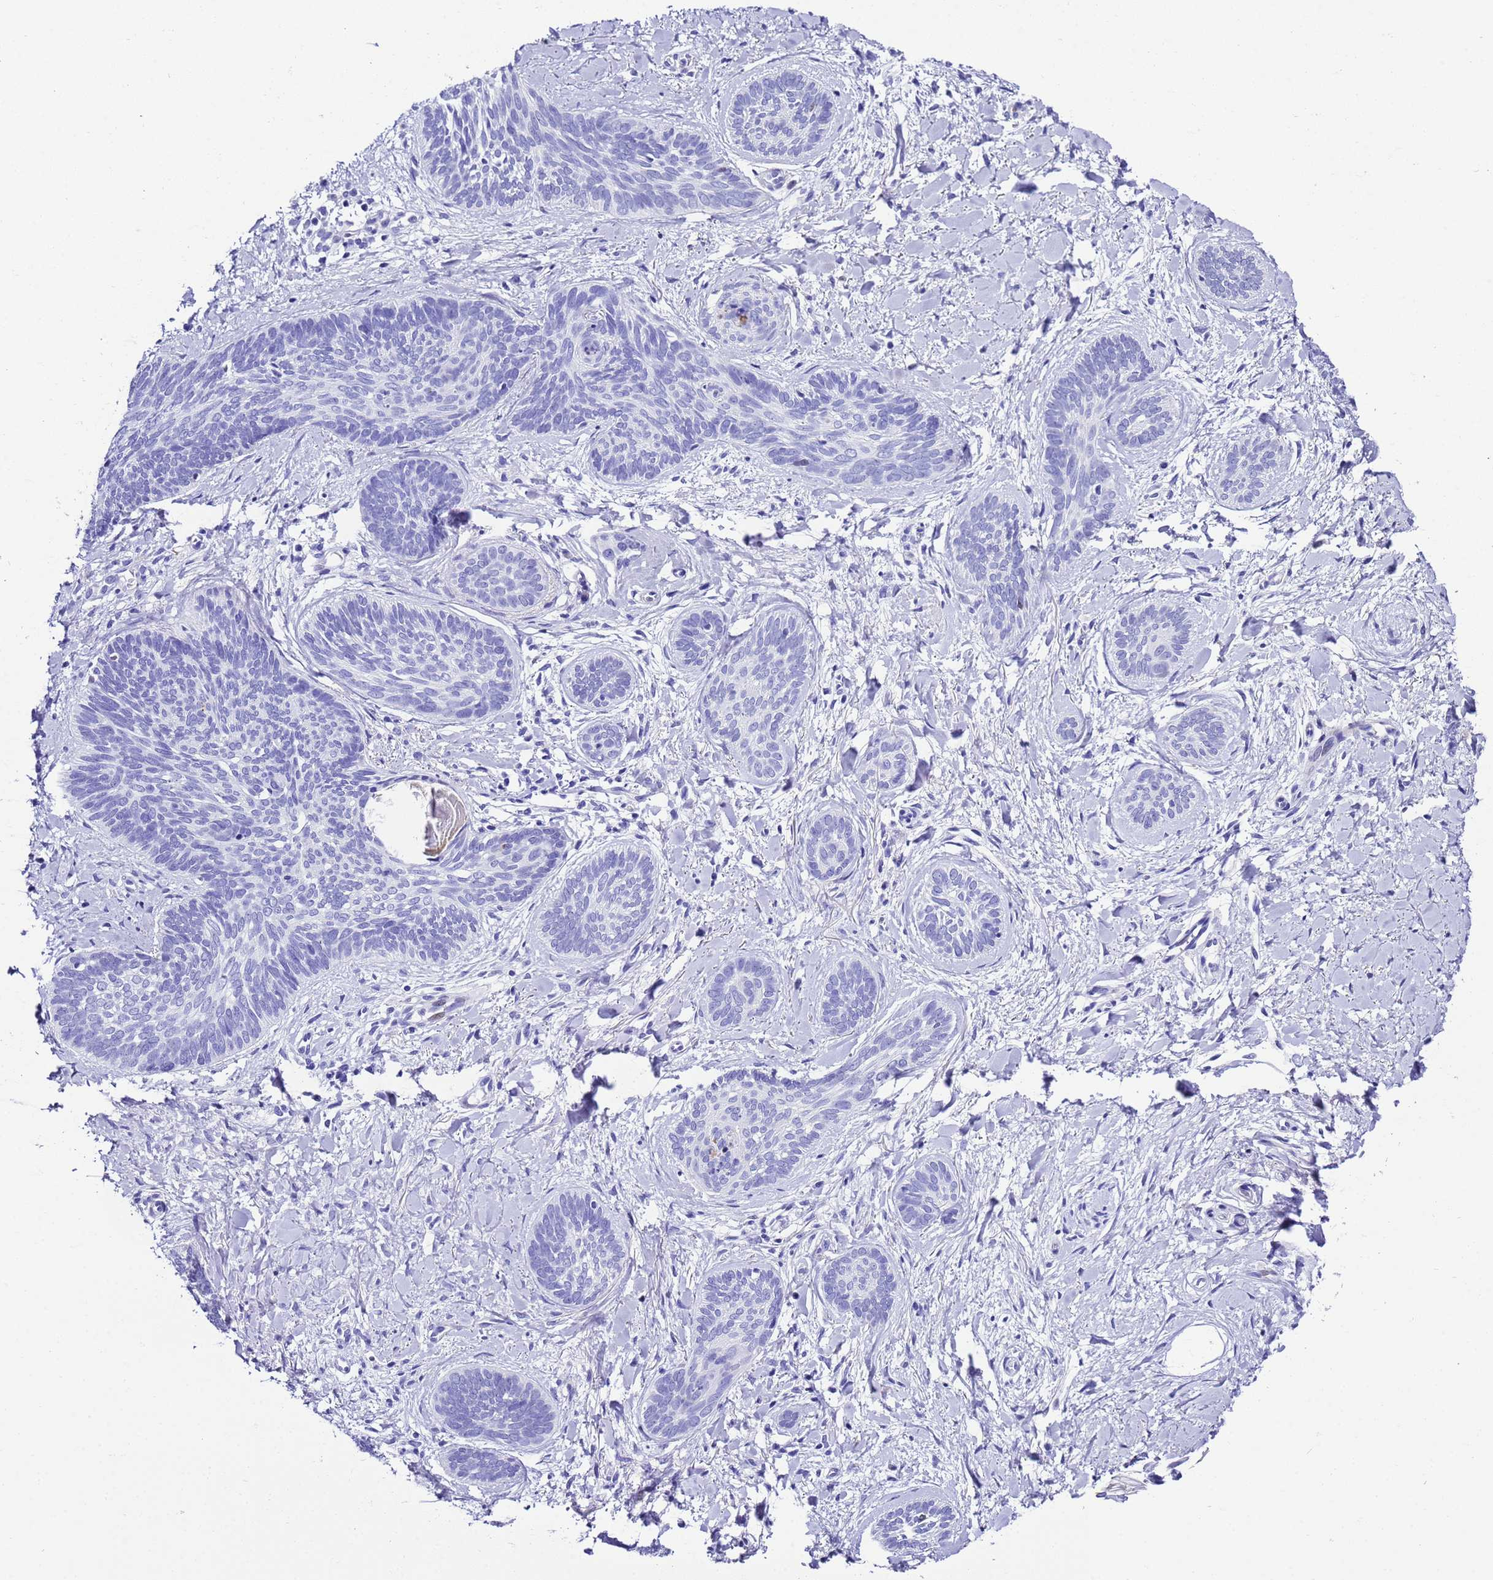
{"staining": {"intensity": "negative", "quantity": "none", "location": "none"}, "tissue": "skin cancer", "cell_type": "Tumor cells", "image_type": "cancer", "snomed": [{"axis": "morphology", "description": "Basal cell carcinoma"}, {"axis": "topography", "description": "Skin"}], "caption": "A high-resolution micrograph shows immunohistochemistry staining of basal cell carcinoma (skin), which reveals no significant positivity in tumor cells.", "gene": "UGT2B10", "patient": {"sex": "female", "age": 81}}